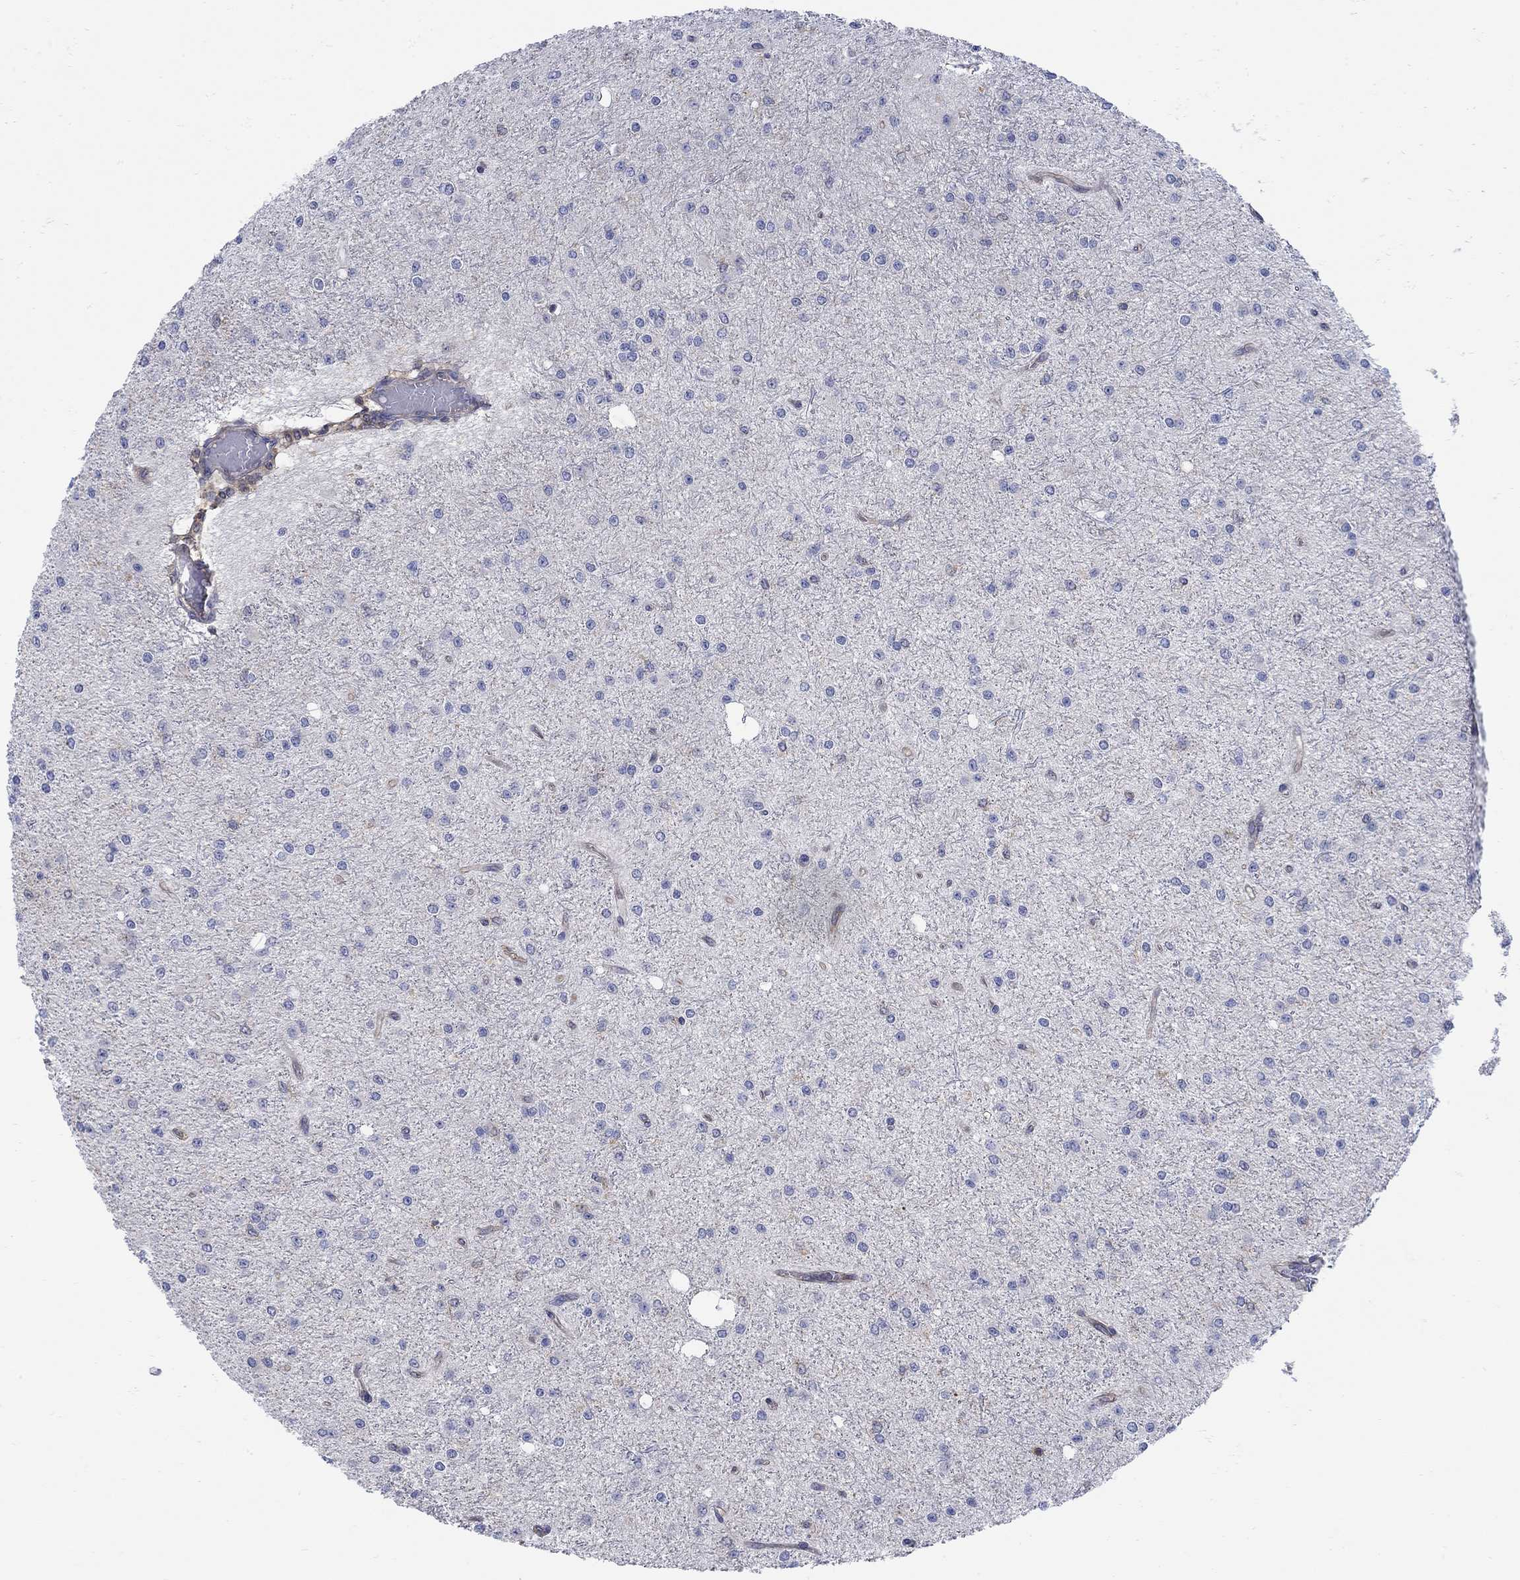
{"staining": {"intensity": "negative", "quantity": "none", "location": "none"}, "tissue": "glioma", "cell_type": "Tumor cells", "image_type": "cancer", "snomed": [{"axis": "morphology", "description": "Glioma, malignant, Low grade"}, {"axis": "topography", "description": "Brain"}], "caption": "Glioma was stained to show a protein in brown. There is no significant expression in tumor cells.", "gene": "TEKT3", "patient": {"sex": "male", "age": 27}}